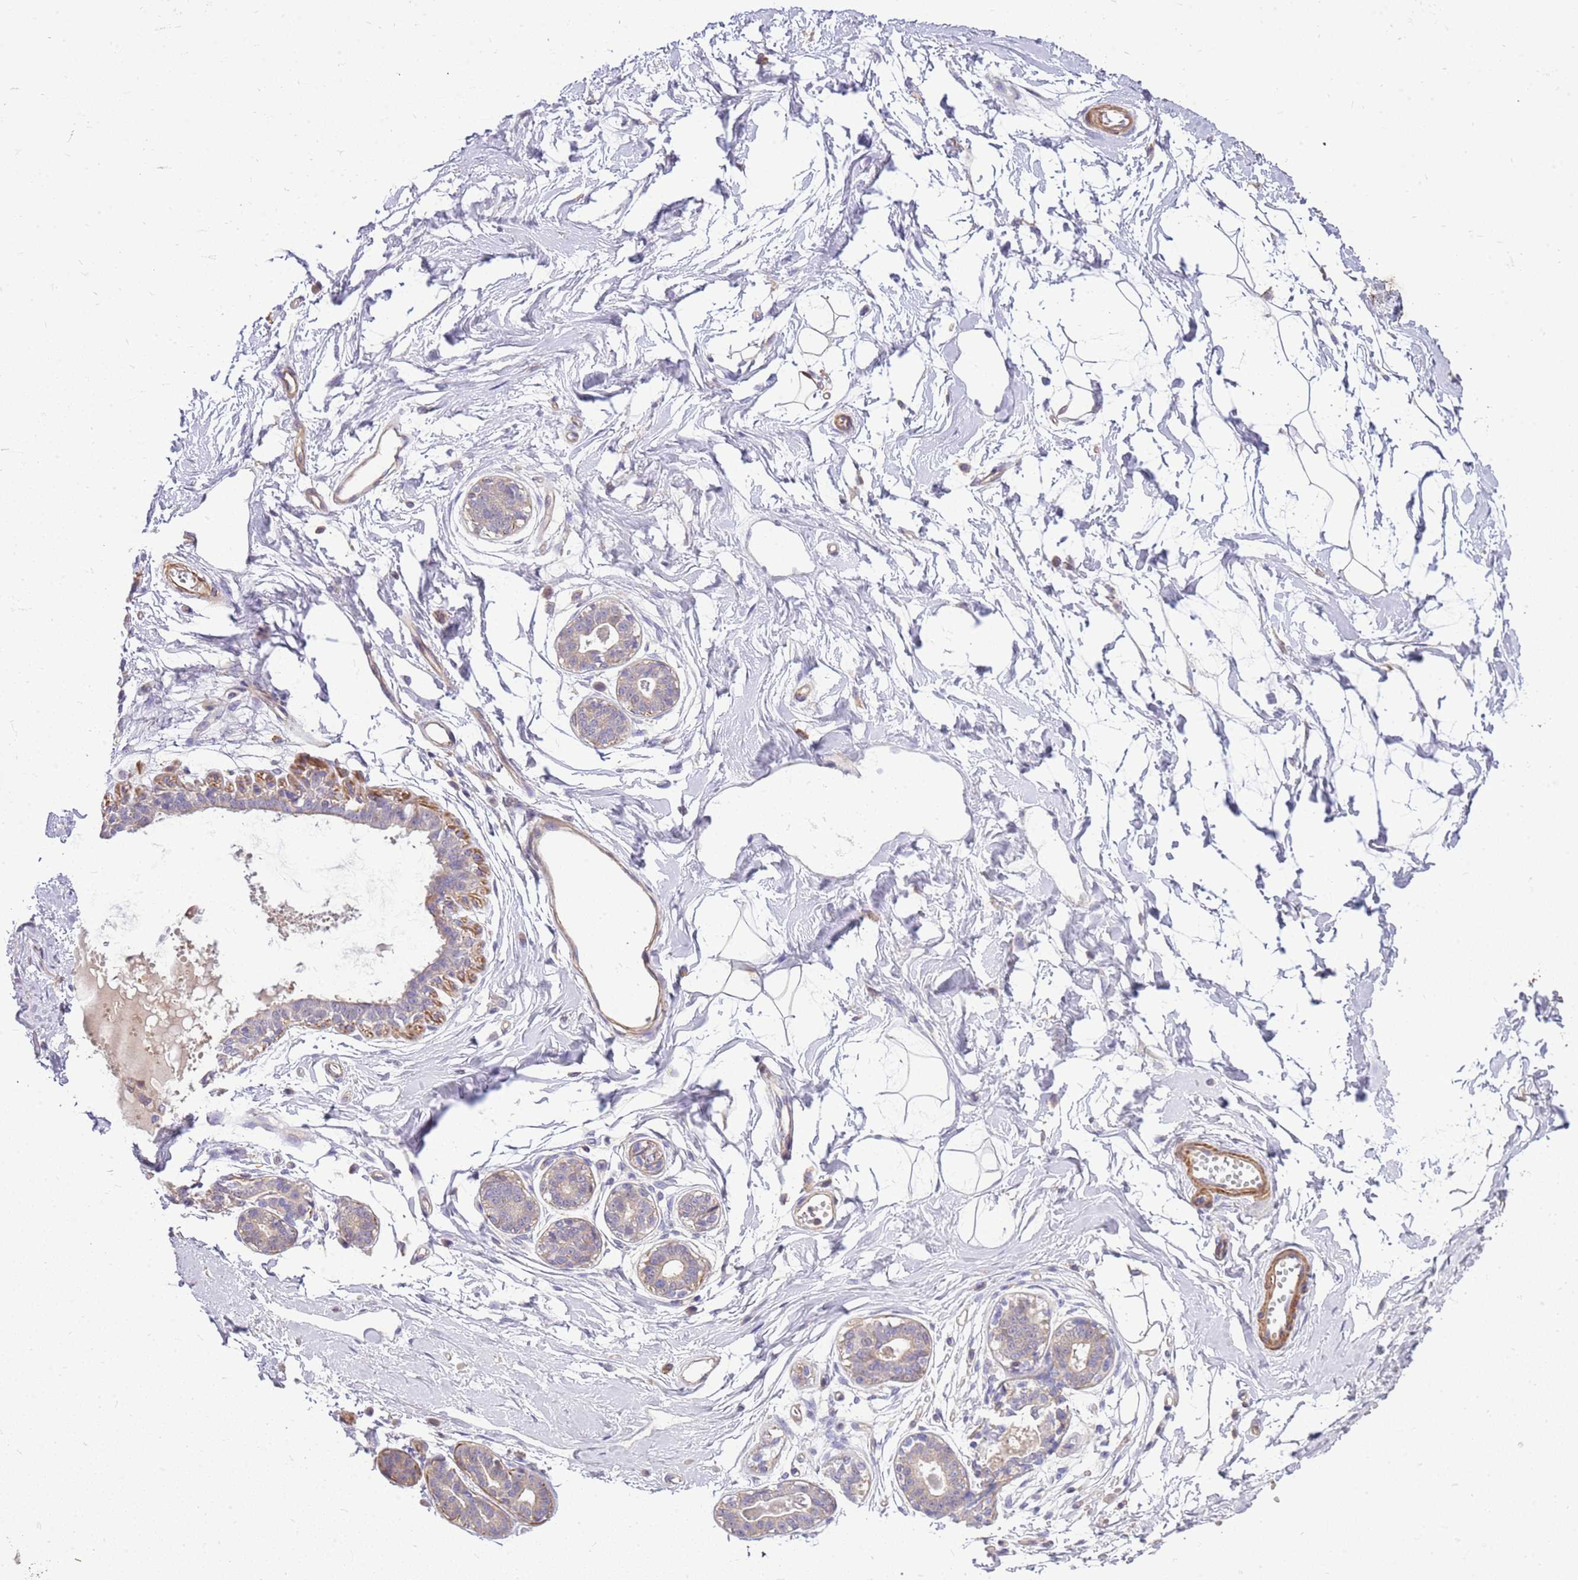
{"staining": {"intensity": "negative", "quantity": "none", "location": "none"}, "tissue": "breast", "cell_type": "Adipocytes", "image_type": "normal", "snomed": [{"axis": "morphology", "description": "Normal tissue, NOS"}, {"axis": "topography", "description": "Breast"}], "caption": "IHC micrograph of benign breast stained for a protein (brown), which displays no expression in adipocytes. Brightfield microscopy of IHC stained with DAB (brown) and hematoxylin (blue), captured at high magnification.", "gene": "MVD", "patient": {"sex": "female", "age": 45}}